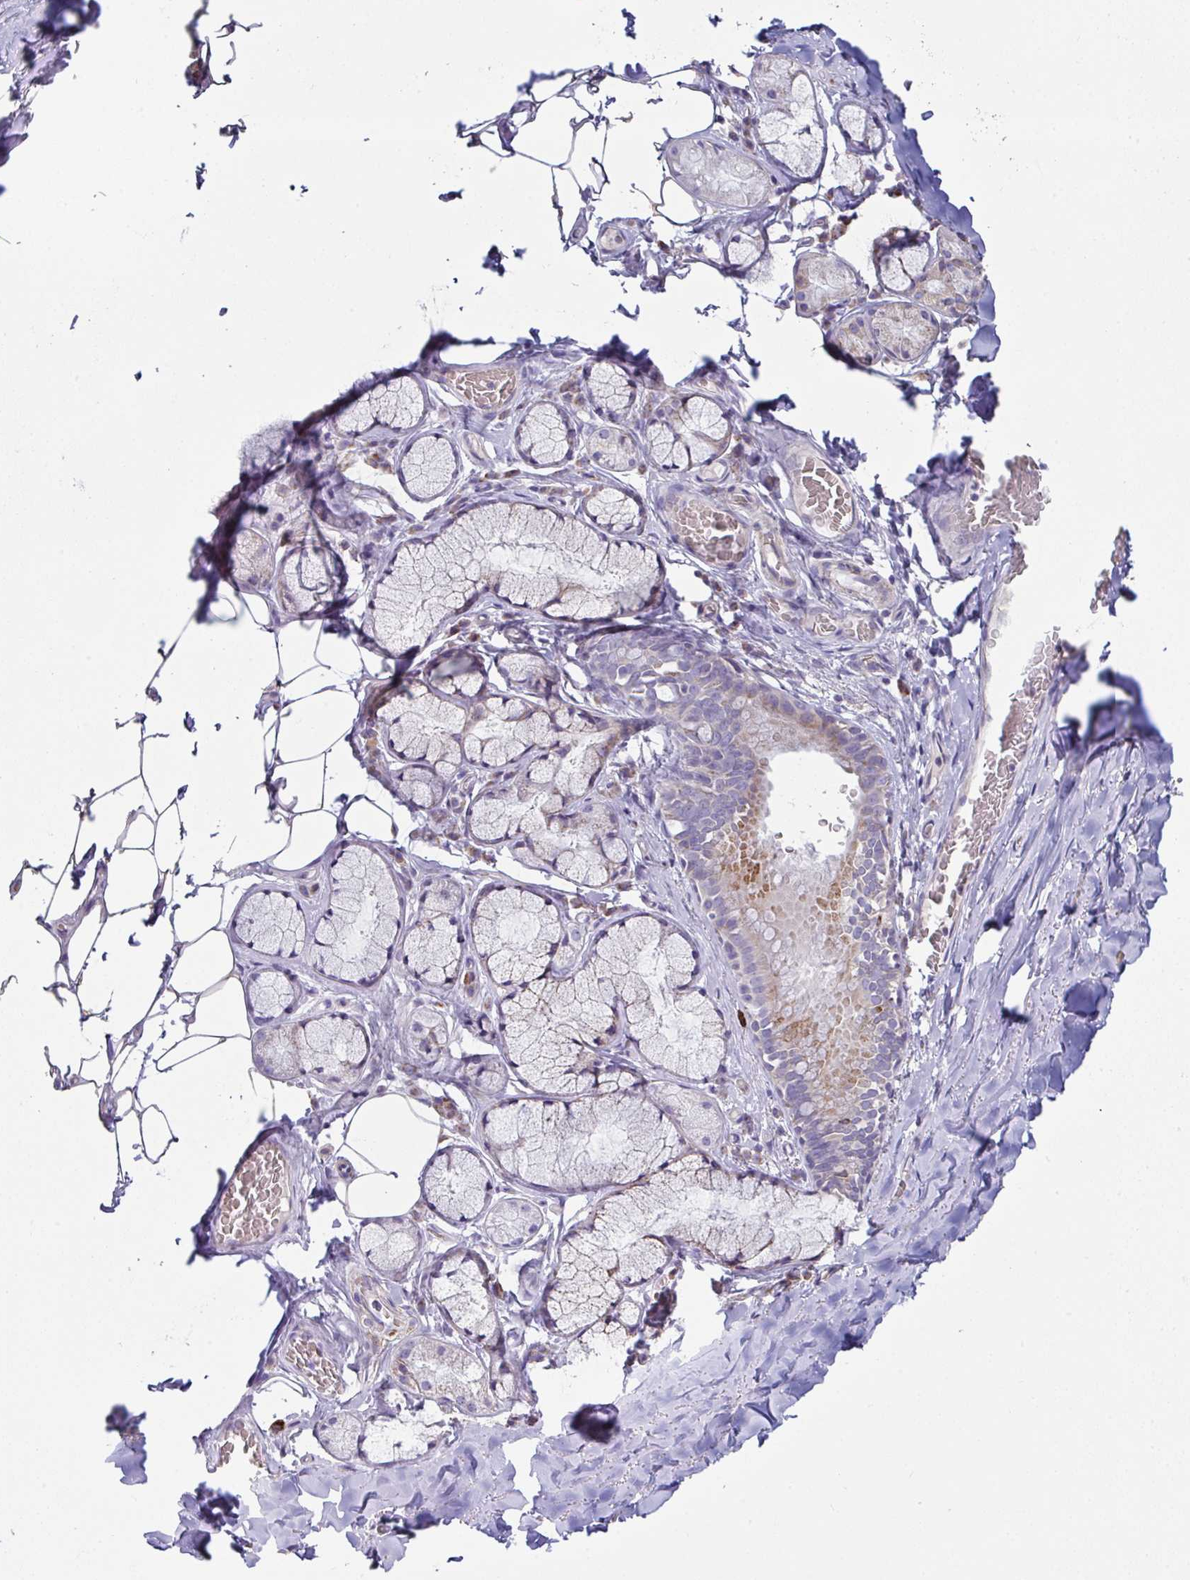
{"staining": {"intensity": "negative", "quantity": "none", "location": "none"}, "tissue": "adipose tissue", "cell_type": "Adipocytes", "image_type": "normal", "snomed": [{"axis": "morphology", "description": "Normal tissue, NOS"}, {"axis": "topography", "description": "Cartilage tissue"}, {"axis": "topography", "description": "Bronchus"}, {"axis": "topography", "description": "Peripheral nerve tissue"}], "caption": "This is a image of IHC staining of unremarkable adipose tissue, which shows no expression in adipocytes.", "gene": "DOK7", "patient": {"sex": "male", "age": 67}}